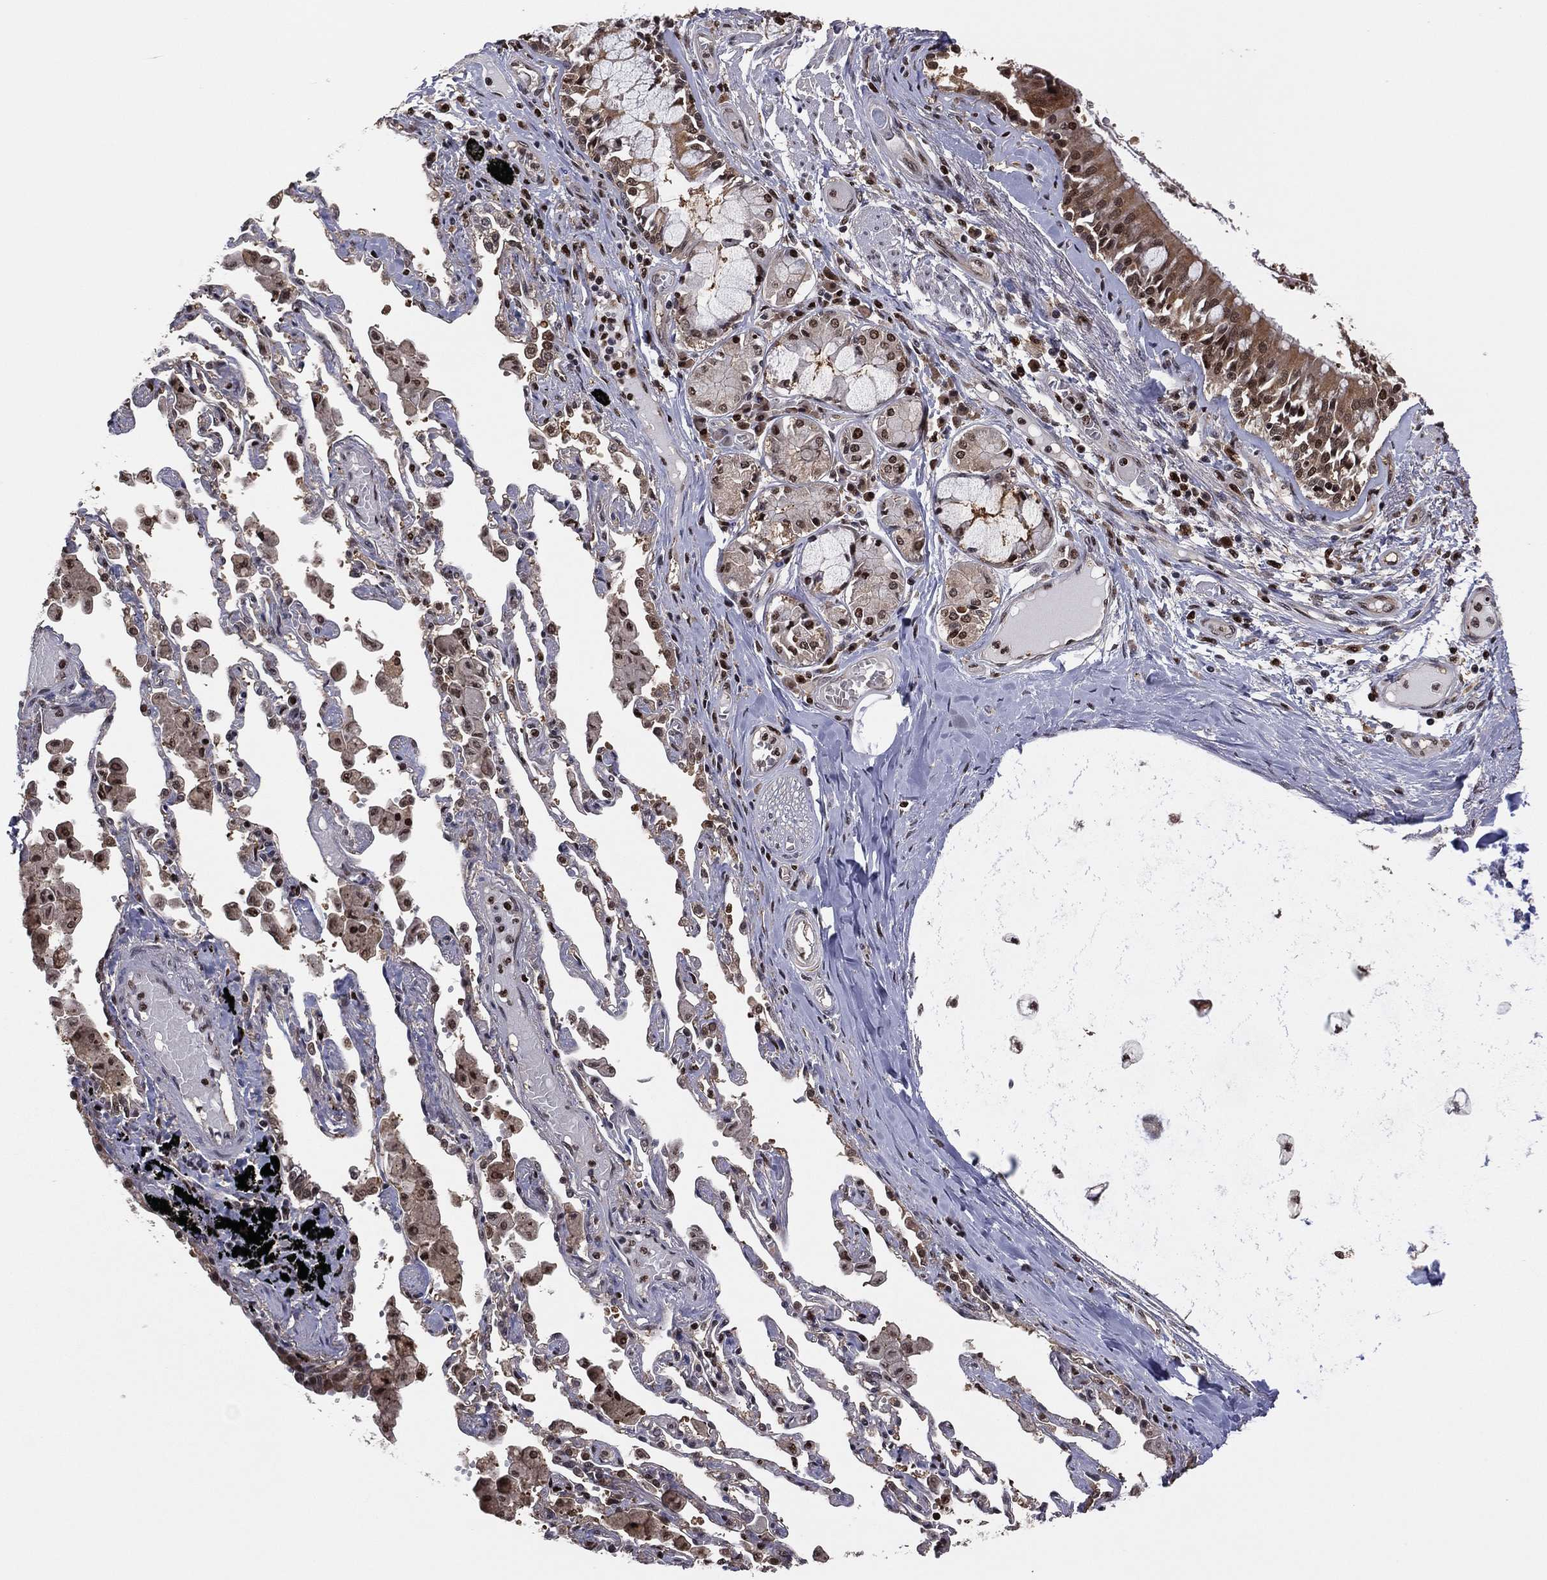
{"staining": {"intensity": "strong", "quantity": "25%-75%", "location": "cytoplasmic/membranous,nuclear"}, "tissue": "bronchus", "cell_type": "Respiratory epithelial cells", "image_type": "normal", "snomed": [{"axis": "morphology", "description": "Normal tissue, NOS"}, {"axis": "morphology", "description": "Squamous cell carcinoma, NOS"}, {"axis": "topography", "description": "Cartilage tissue"}, {"axis": "topography", "description": "Bronchus"}, {"axis": "topography", "description": "Lung"}], "caption": "Immunohistochemistry histopathology image of benign human bronchus stained for a protein (brown), which demonstrates high levels of strong cytoplasmic/membranous,nuclear expression in approximately 25%-75% of respiratory epithelial cells.", "gene": "PSMA1", "patient": {"sex": "female", "age": 49}}